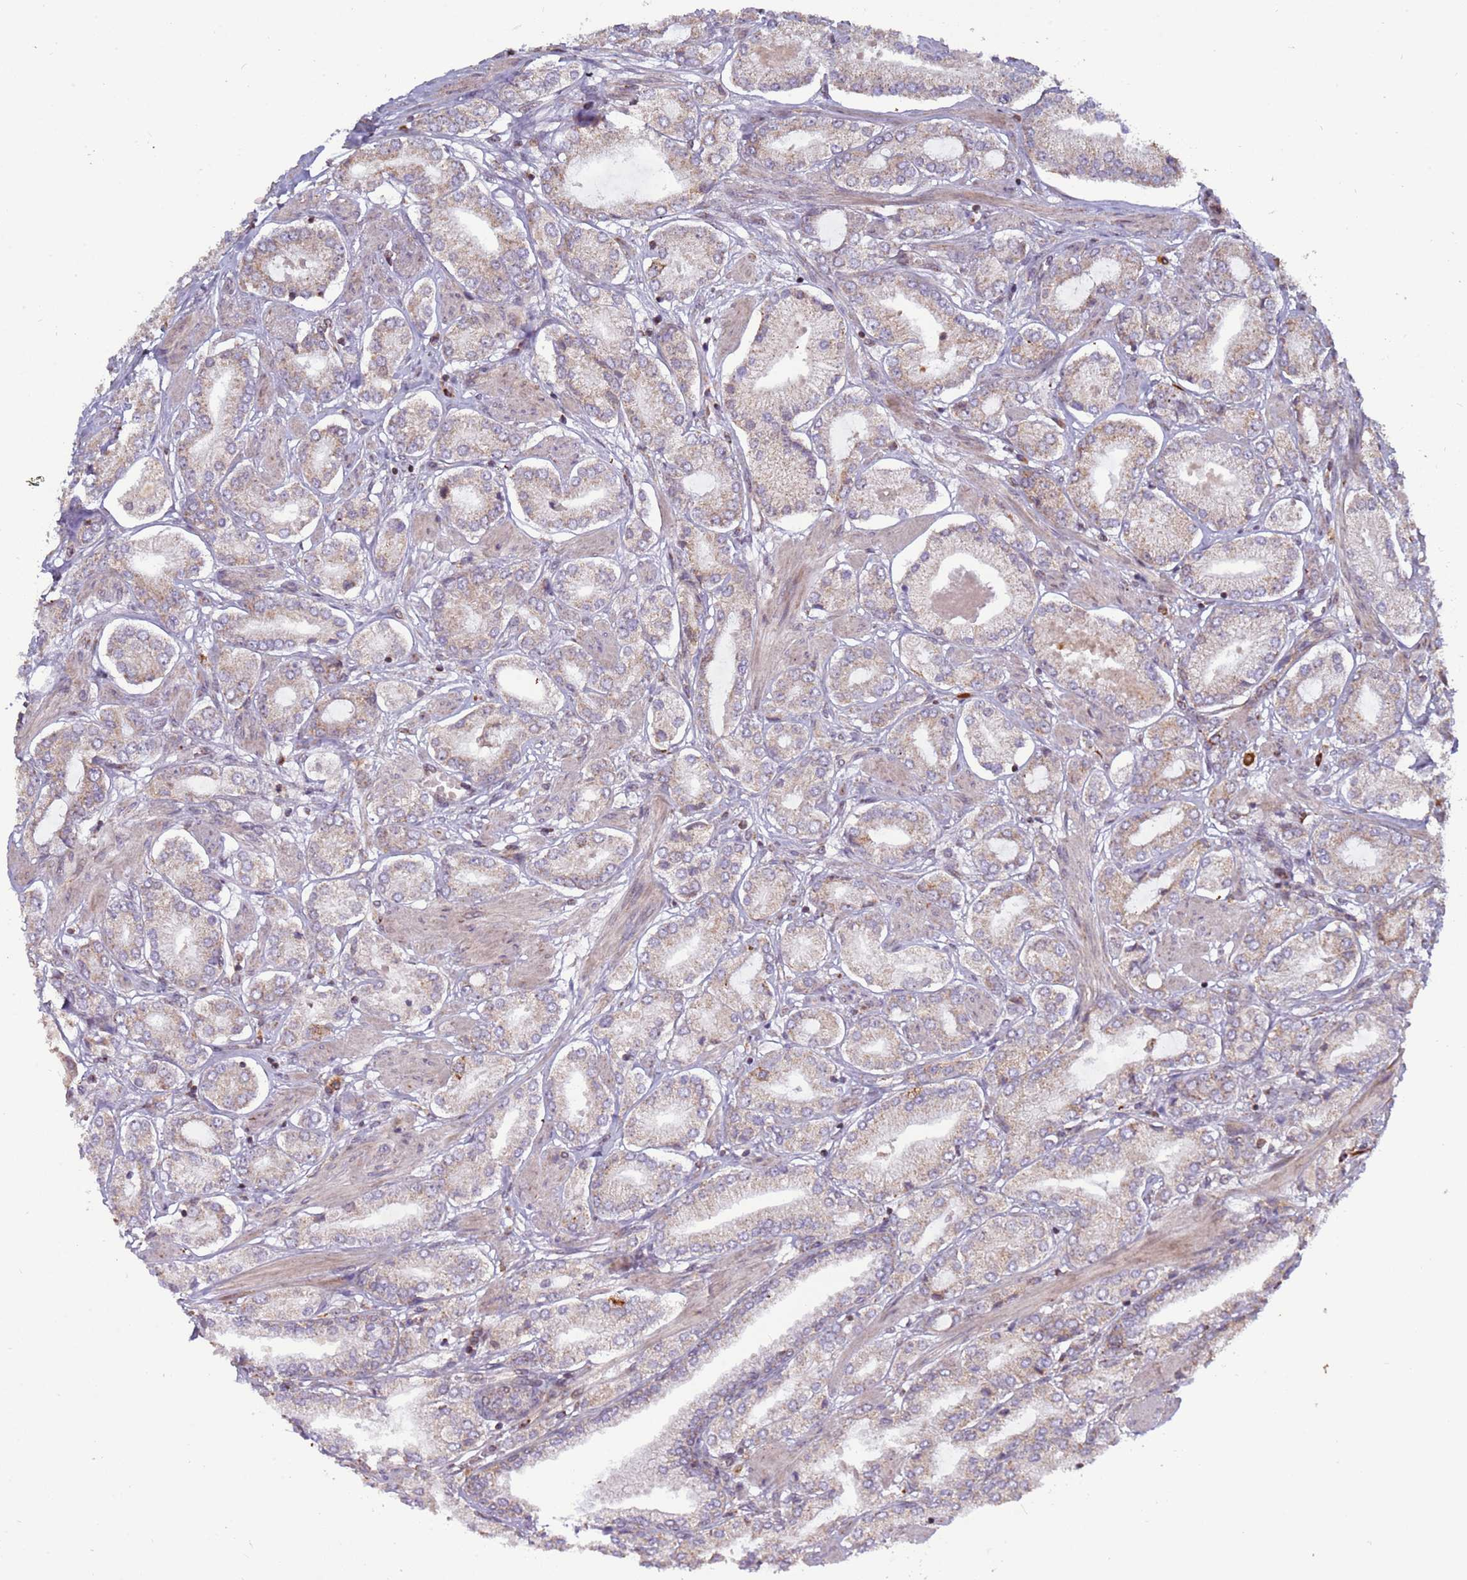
{"staining": {"intensity": "weak", "quantity": "<25%", "location": "cytoplasmic/membranous"}, "tissue": "prostate cancer", "cell_type": "Tumor cells", "image_type": "cancer", "snomed": [{"axis": "morphology", "description": "Adenocarcinoma, High grade"}, {"axis": "topography", "description": "Prostate and seminal vesicle, NOS"}], "caption": "Prostate cancer (high-grade adenocarcinoma) was stained to show a protein in brown. There is no significant staining in tumor cells. Nuclei are stained in blue.", "gene": "RCOR2", "patient": {"sex": "male", "age": 64}}